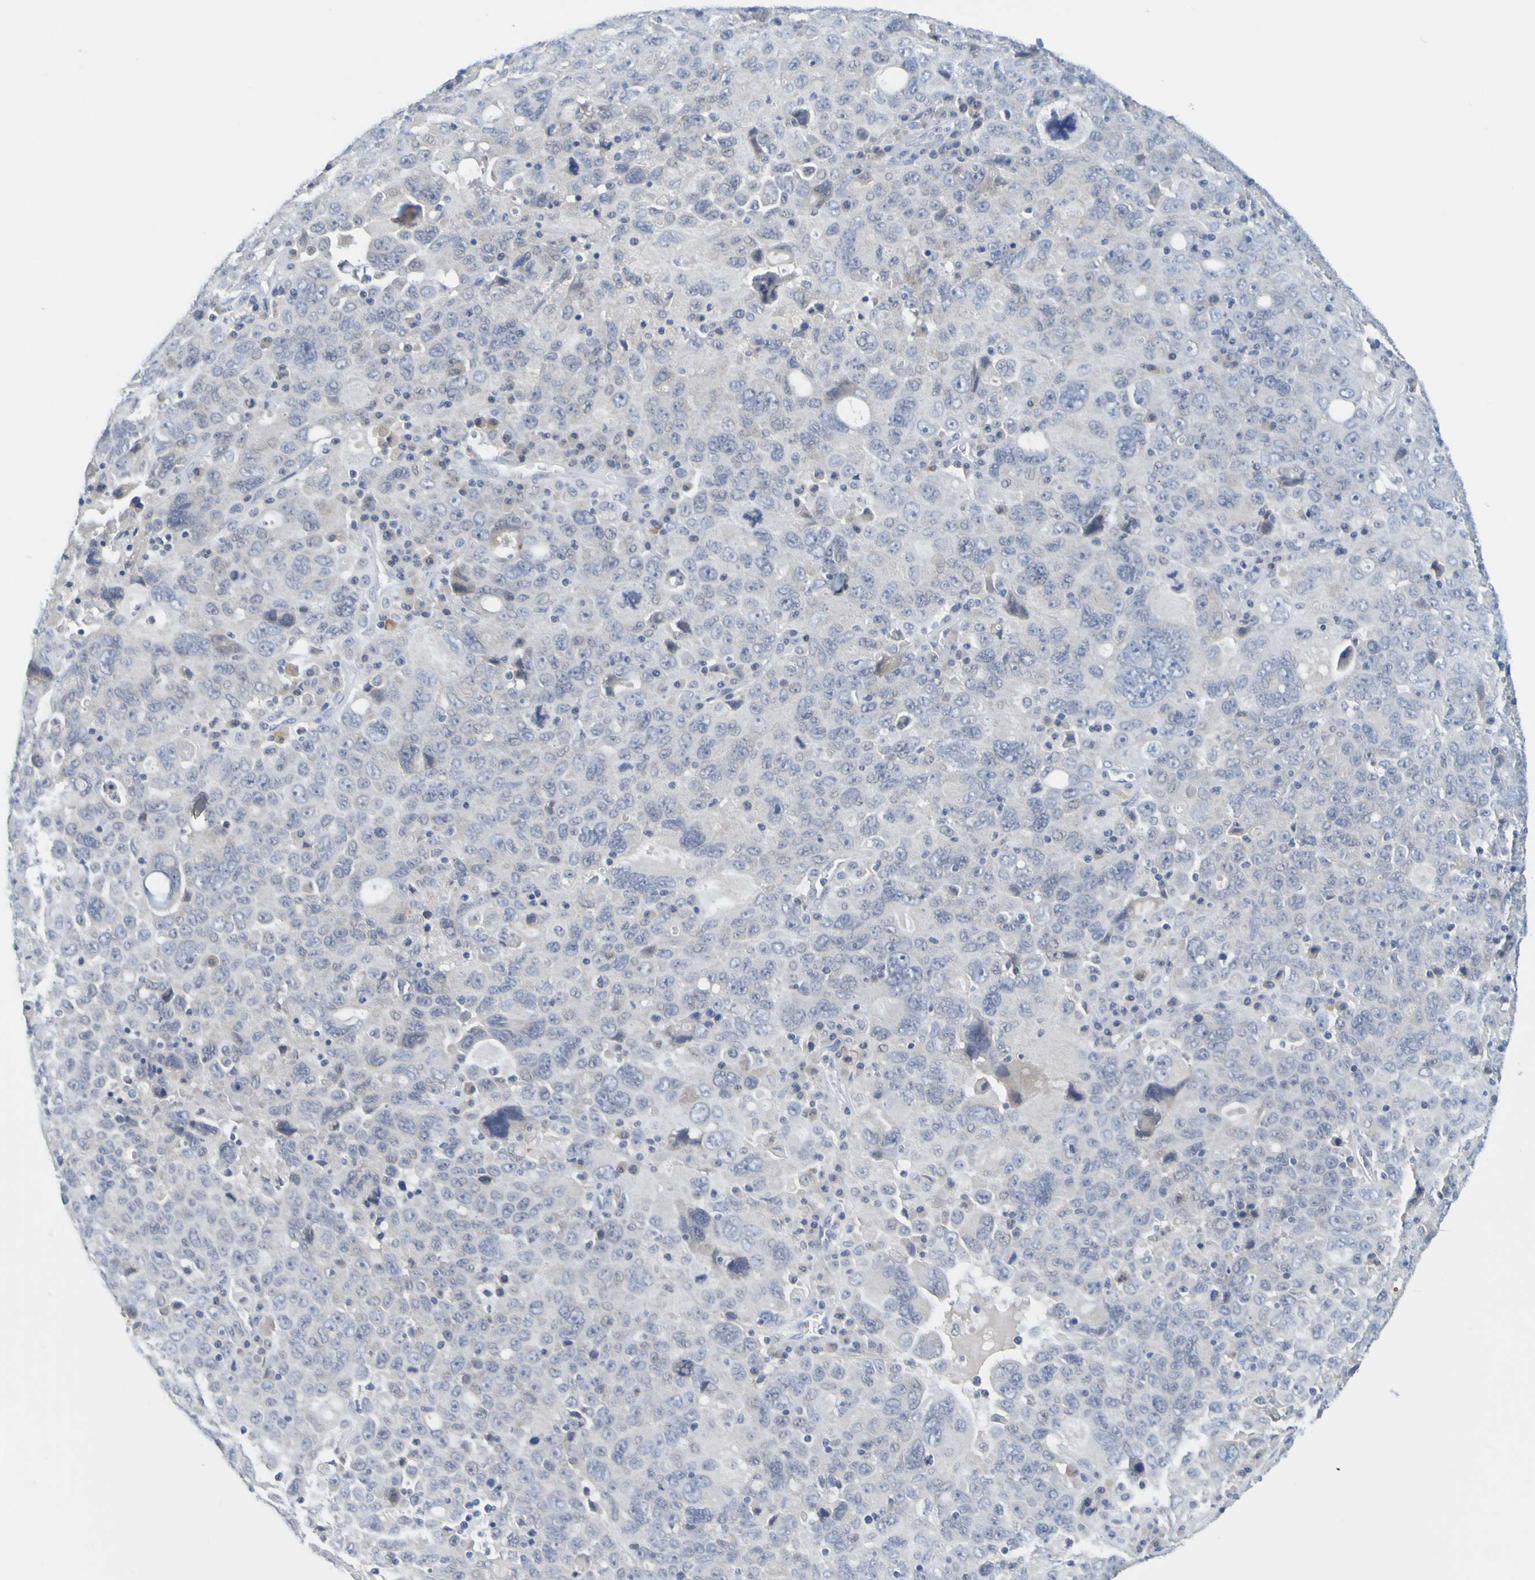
{"staining": {"intensity": "negative", "quantity": "none", "location": "none"}, "tissue": "ovarian cancer", "cell_type": "Tumor cells", "image_type": "cancer", "snomed": [{"axis": "morphology", "description": "Carcinoma, endometroid"}, {"axis": "topography", "description": "Ovary"}], "caption": "Human endometroid carcinoma (ovarian) stained for a protein using immunohistochemistry (IHC) reveals no positivity in tumor cells.", "gene": "ENDOU", "patient": {"sex": "female", "age": 62}}